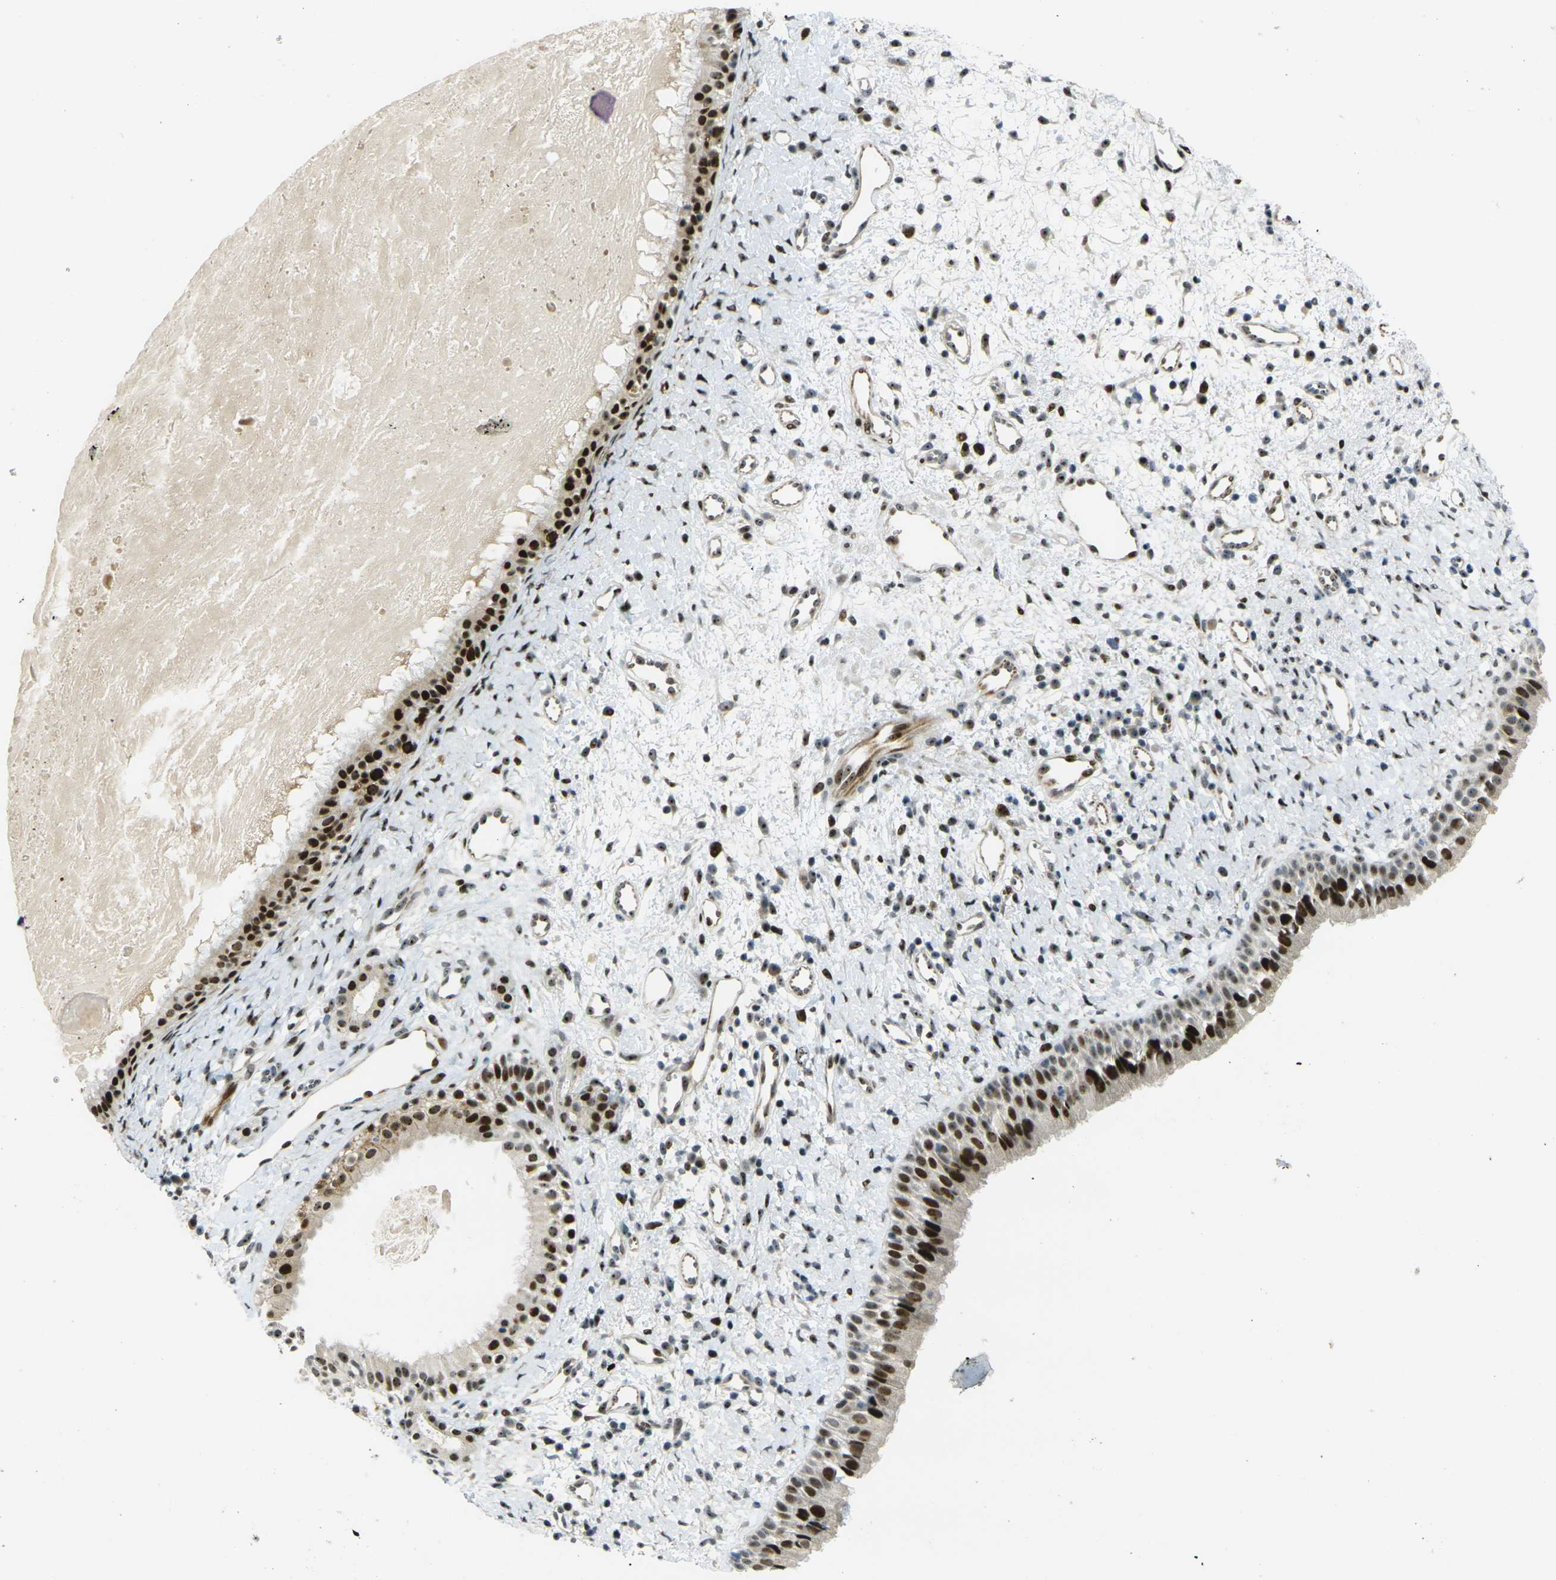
{"staining": {"intensity": "strong", "quantity": ">75%", "location": "nuclear"}, "tissue": "nasopharynx", "cell_type": "Respiratory epithelial cells", "image_type": "normal", "snomed": [{"axis": "morphology", "description": "Normal tissue, NOS"}, {"axis": "topography", "description": "Nasopharynx"}], "caption": "Immunohistochemistry (DAB (3,3'-diaminobenzidine)) staining of benign nasopharynx exhibits strong nuclear protein staining in approximately >75% of respiratory epithelial cells. (Brightfield microscopy of DAB IHC at high magnification).", "gene": "UBE2C", "patient": {"sex": "male", "age": 22}}